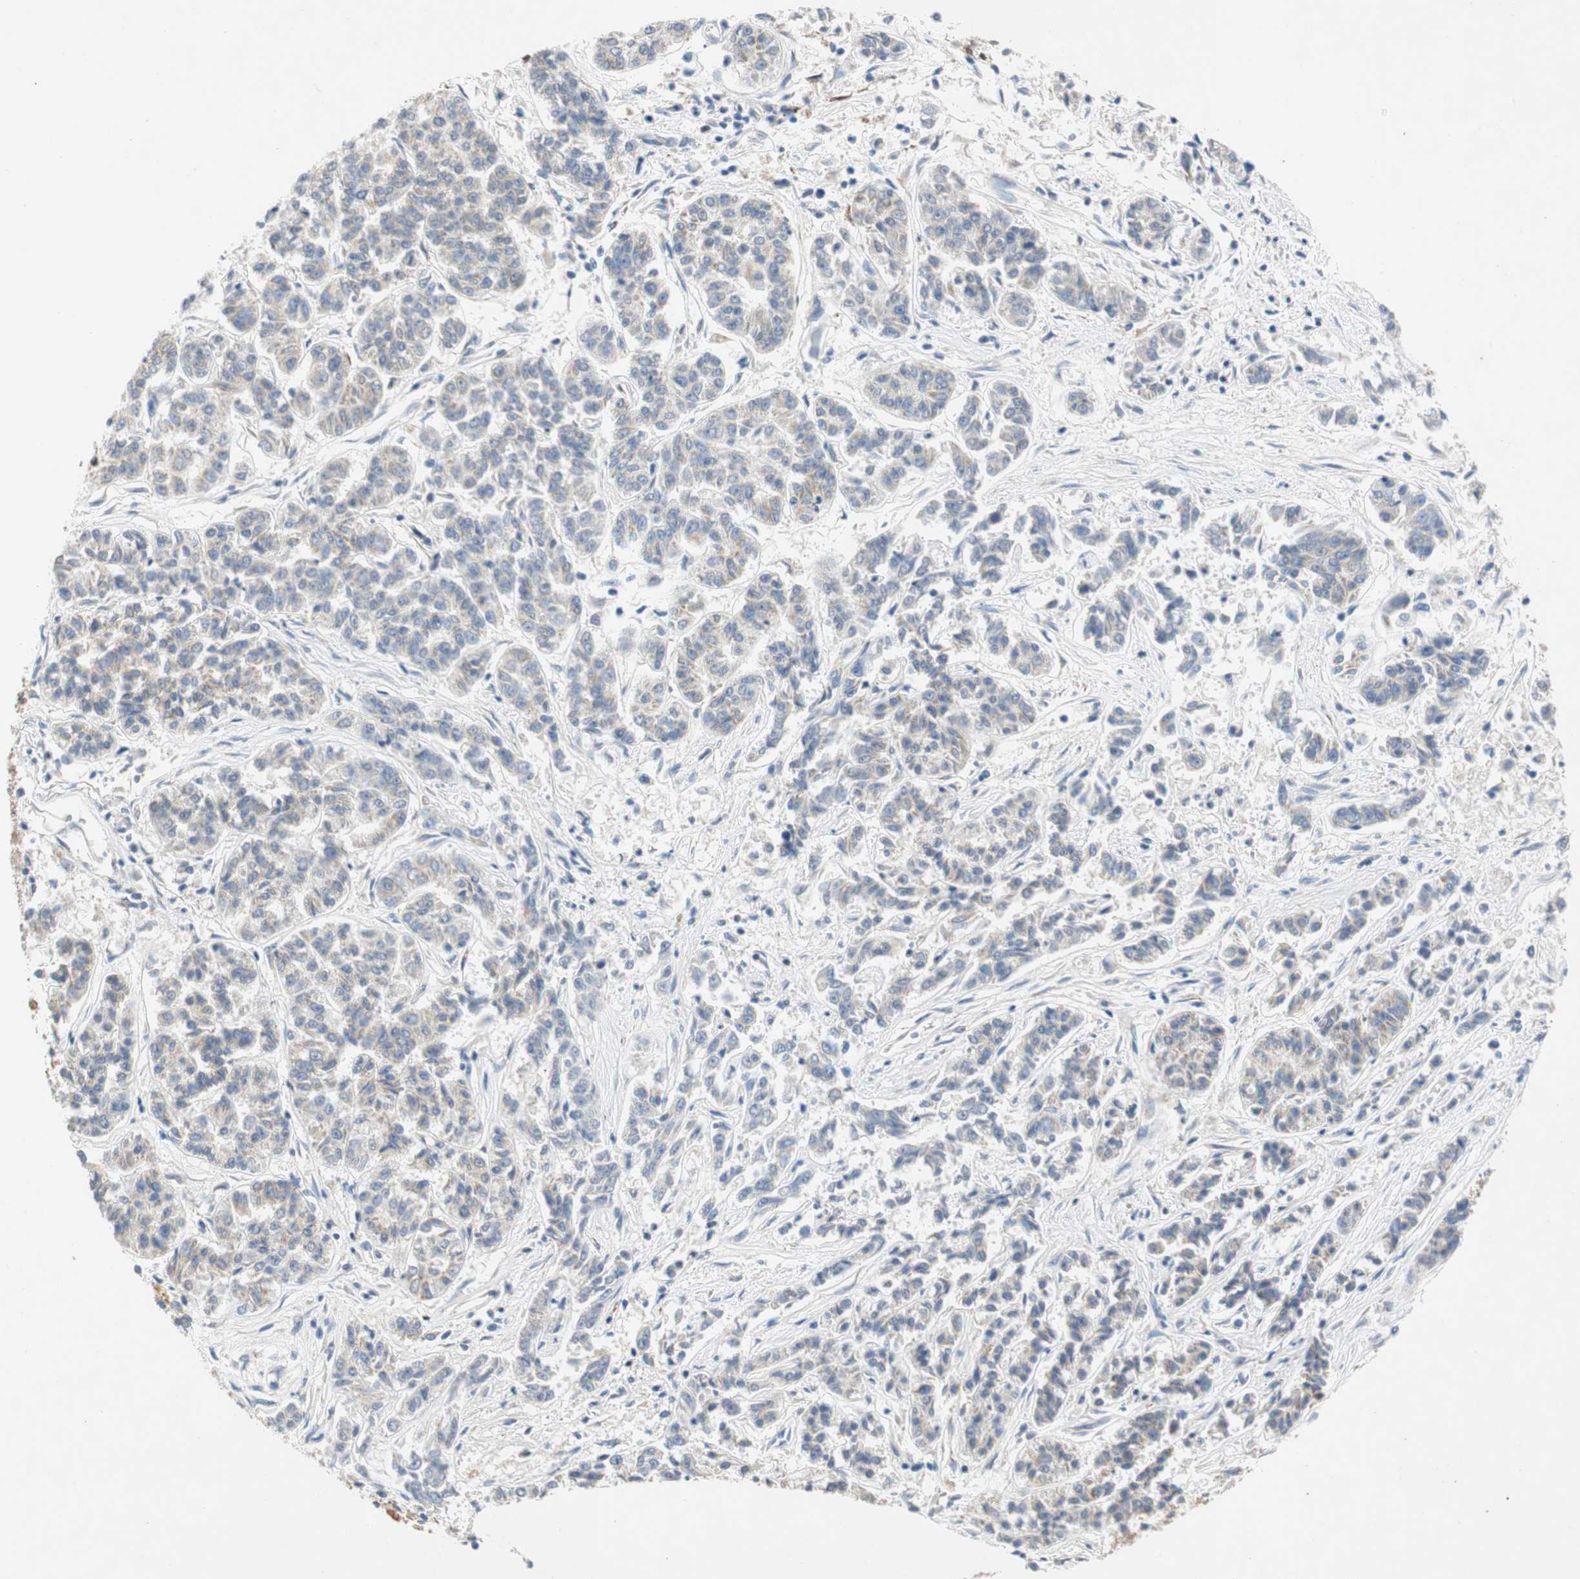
{"staining": {"intensity": "negative", "quantity": "none", "location": "none"}, "tissue": "lung cancer", "cell_type": "Tumor cells", "image_type": "cancer", "snomed": [{"axis": "morphology", "description": "Adenocarcinoma, NOS"}, {"axis": "topography", "description": "Lung"}], "caption": "This is an IHC photomicrograph of human lung cancer (adenocarcinoma). There is no expression in tumor cells.", "gene": "RELB", "patient": {"sex": "male", "age": 84}}